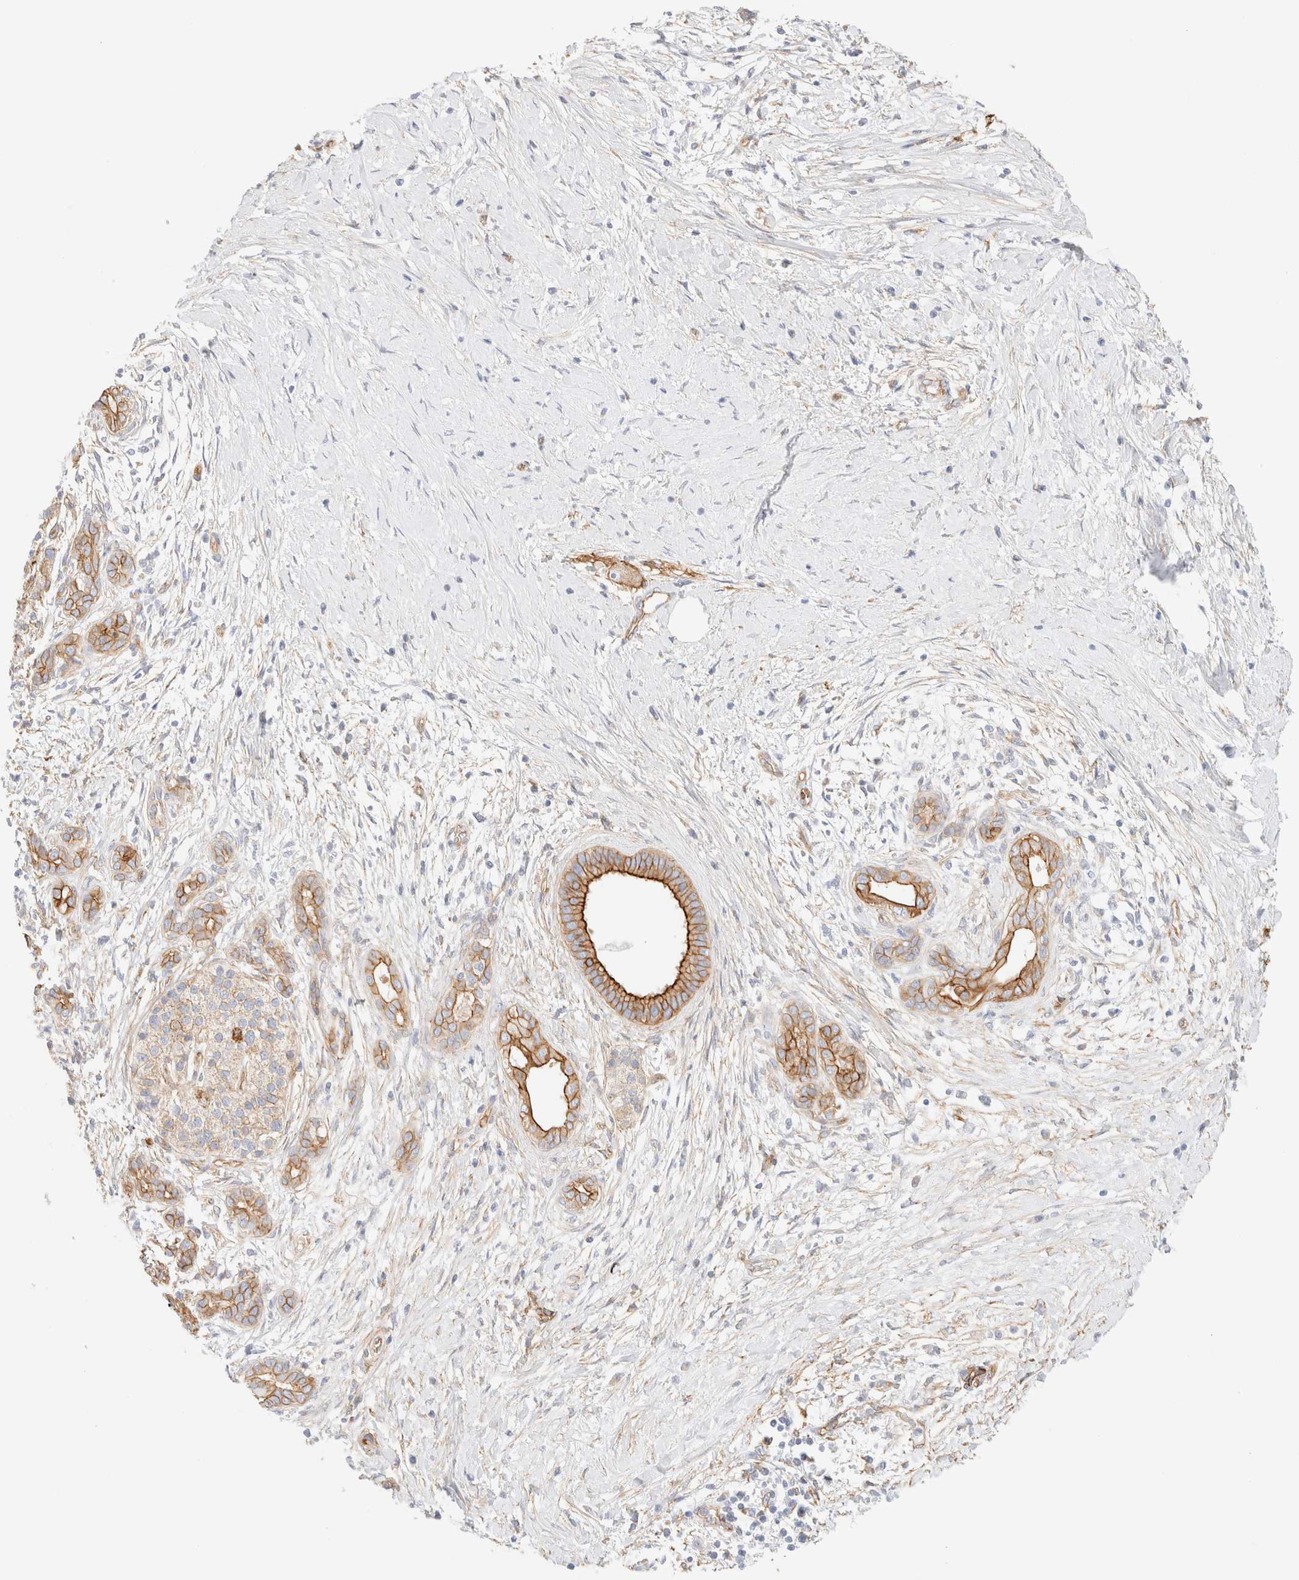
{"staining": {"intensity": "strong", "quantity": ">75%", "location": "cytoplasmic/membranous"}, "tissue": "pancreatic cancer", "cell_type": "Tumor cells", "image_type": "cancer", "snomed": [{"axis": "morphology", "description": "Adenocarcinoma, NOS"}, {"axis": "topography", "description": "Pancreas"}], "caption": "Pancreatic adenocarcinoma stained with immunohistochemistry (IHC) reveals strong cytoplasmic/membranous expression in about >75% of tumor cells. (DAB IHC with brightfield microscopy, high magnification).", "gene": "CYB5R4", "patient": {"sex": "male", "age": 58}}